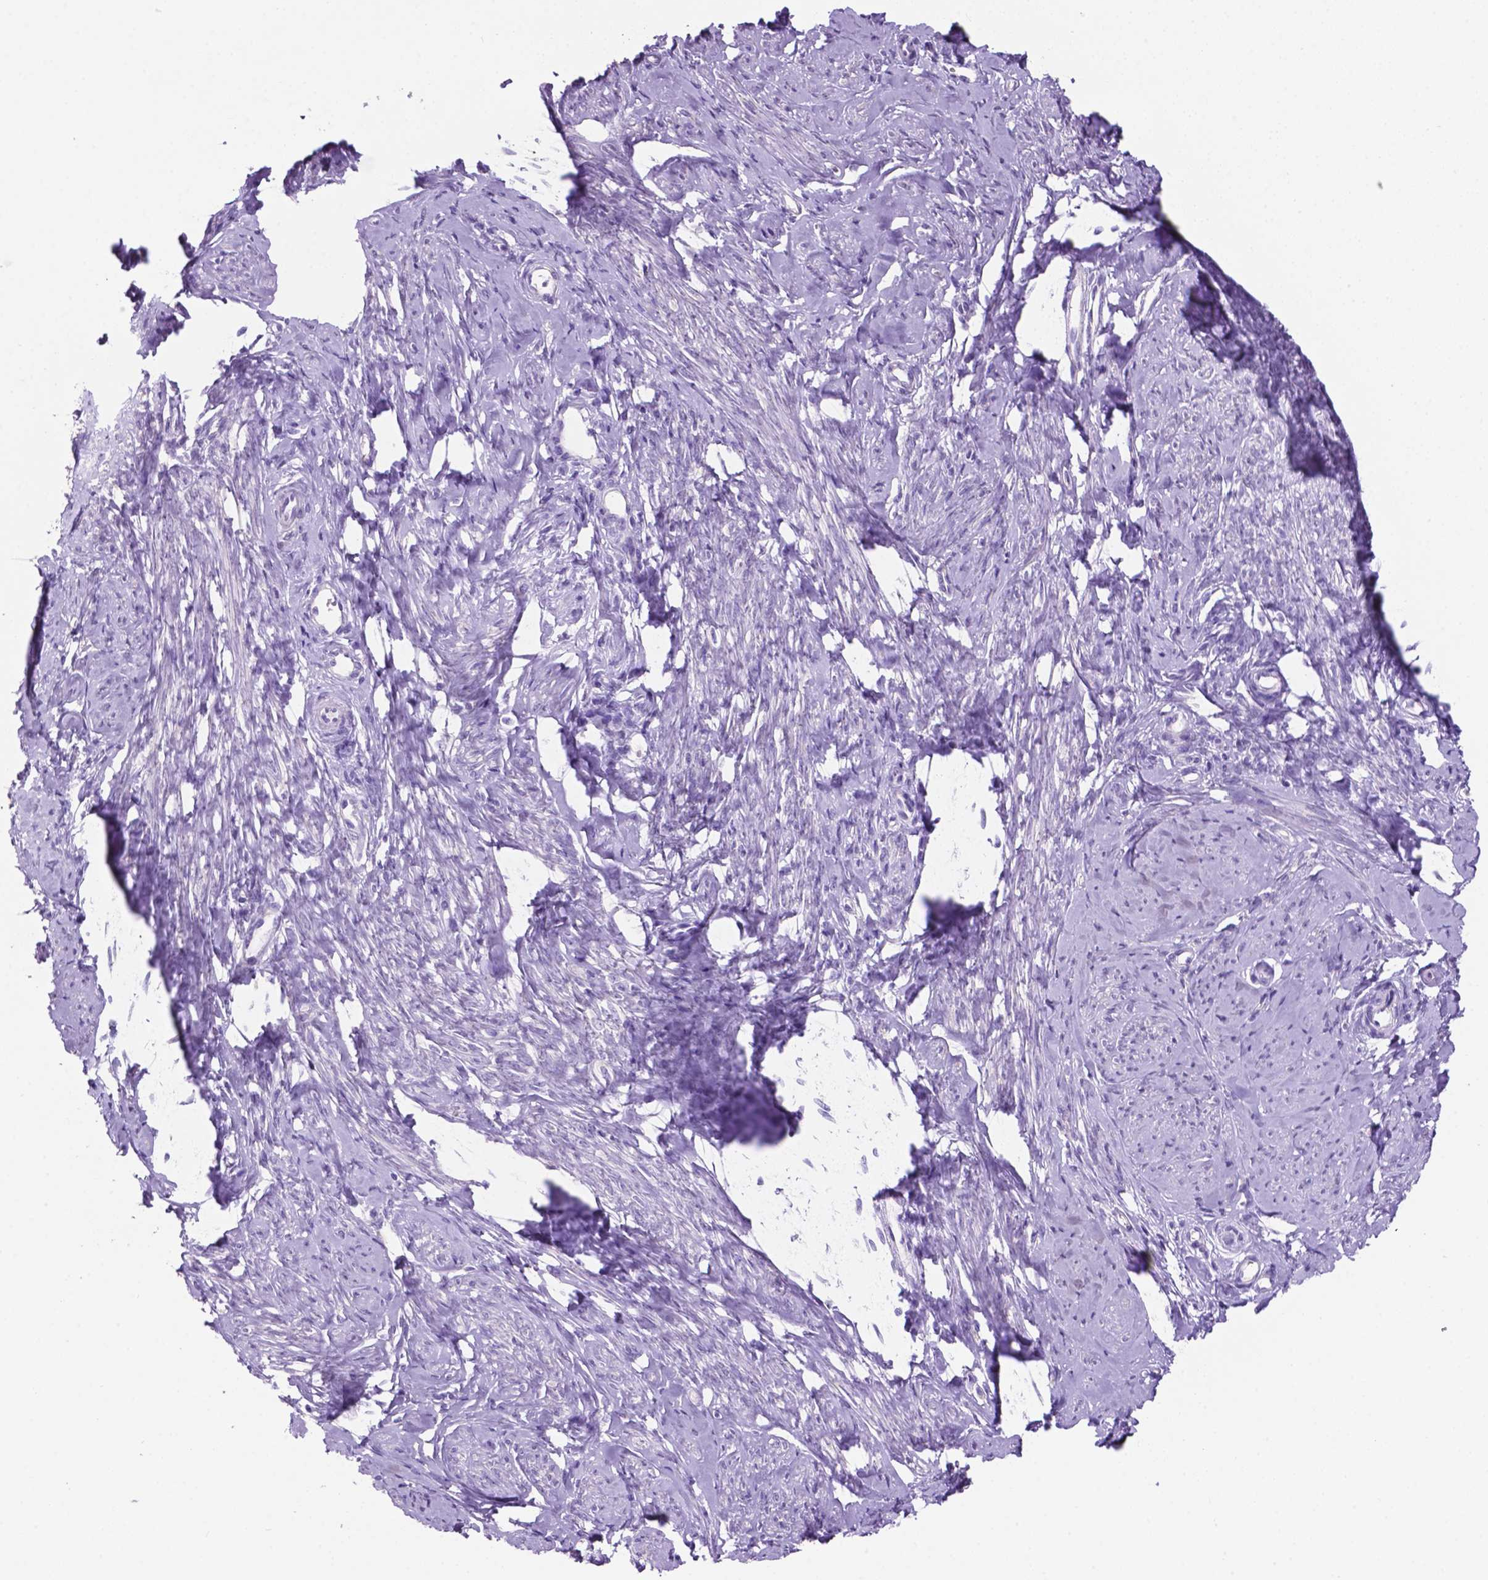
{"staining": {"intensity": "negative", "quantity": "none", "location": "none"}, "tissue": "smooth muscle", "cell_type": "Smooth muscle cells", "image_type": "normal", "snomed": [{"axis": "morphology", "description": "Normal tissue, NOS"}, {"axis": "topography", "description": "Smooth muscle"}], "caption": "IHC histopathology image of normal smooth muscle: human smooth muscle stained with DAB (3,3'-diaminobenzidine) demonstrates no significant protein expression in smooth muscle cells. (DAB immunohistochemistry visualized using brightfield microscopy, high magnification).", "gene": "SPDYA", "patient": {"sex": "female", "age": 48}}